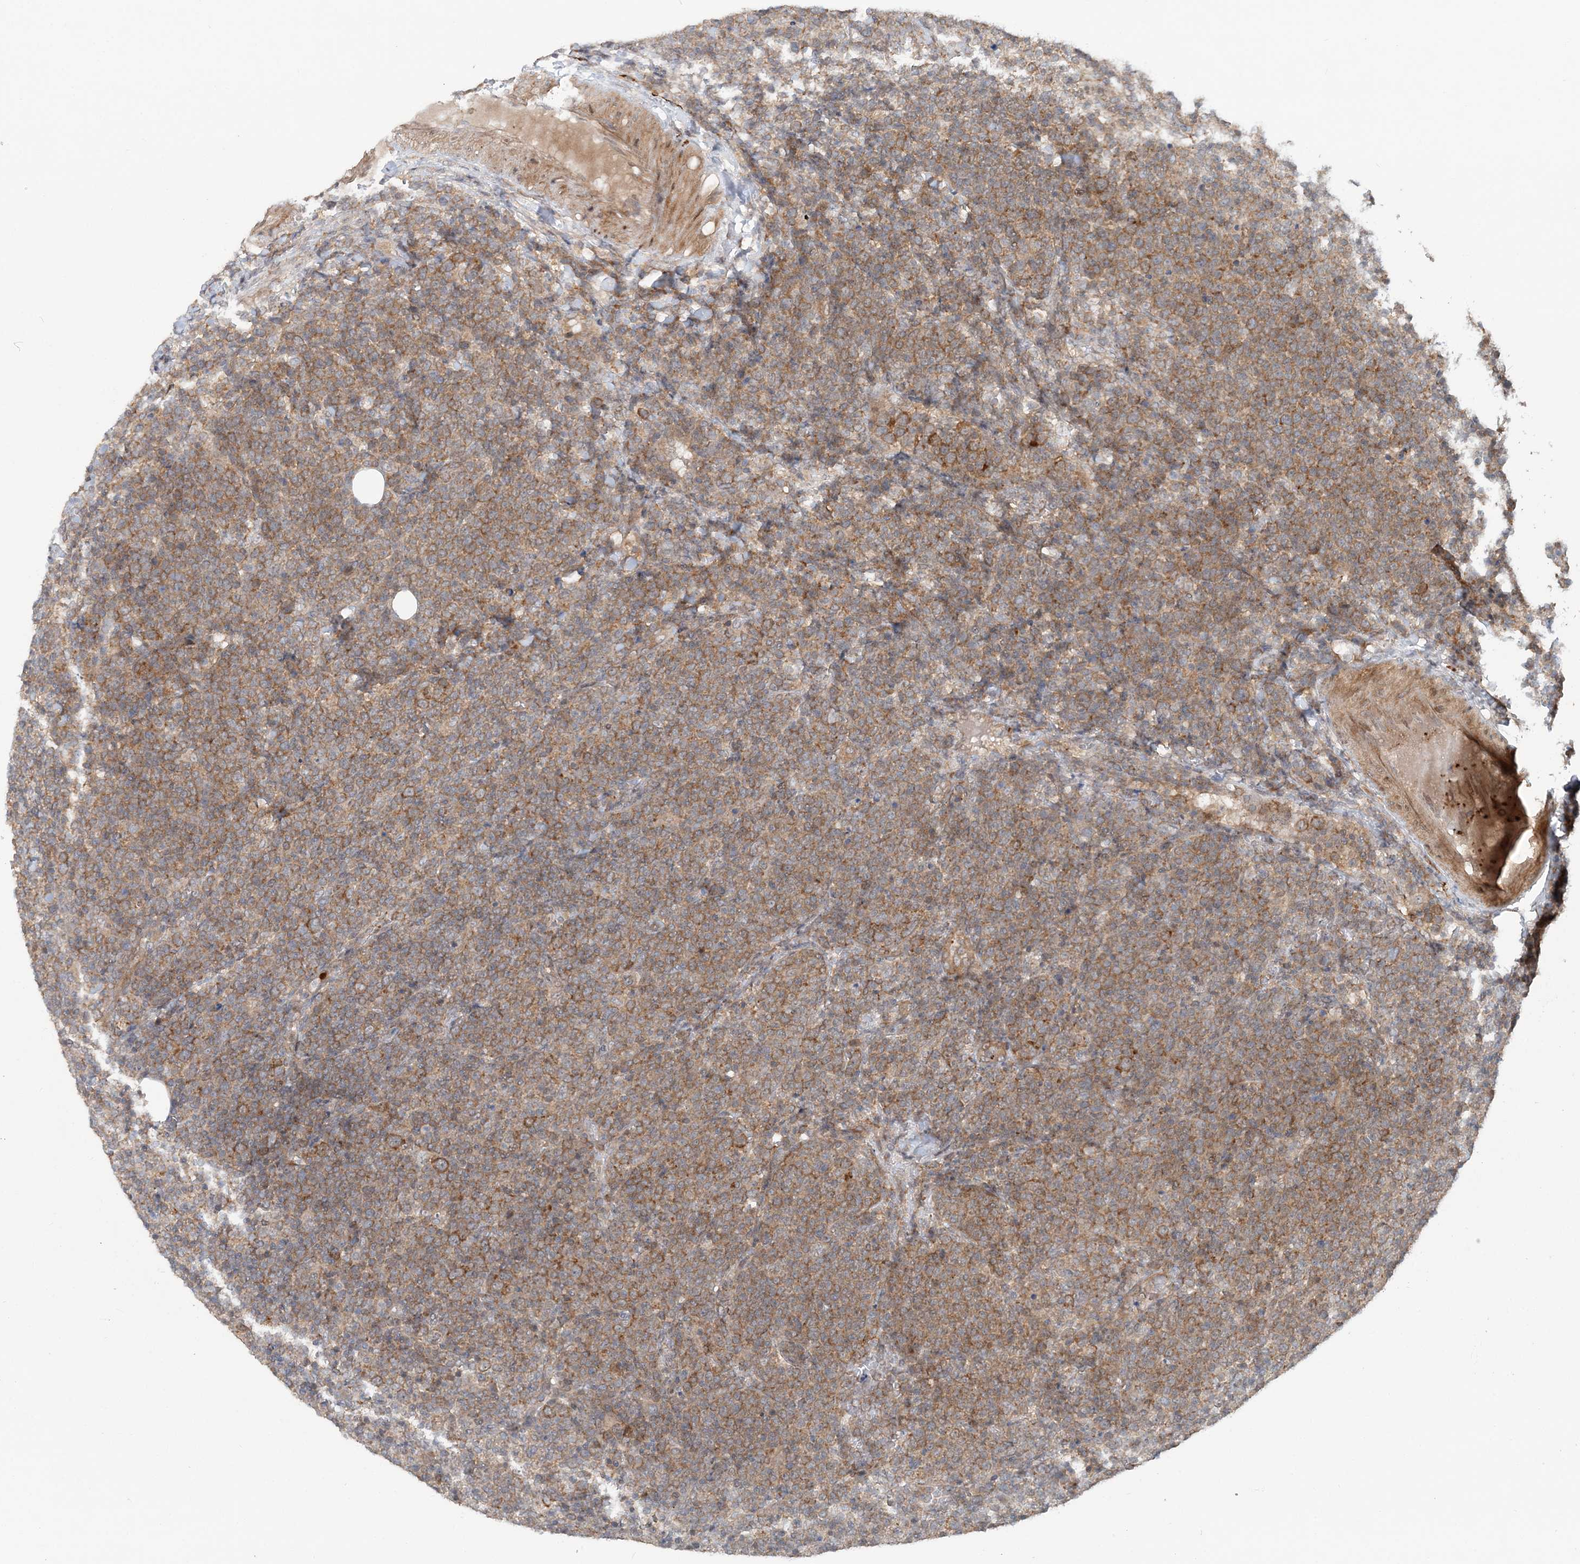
{"staining": {"intensity": "moderate", "quantity": ">75%", "location": "cytoplasmic/membranous"}, "tissue": "lymphoma", "cell_type": "Tumor cells", "image_type": "cancer", "snomed": [{"axis": "morphology", "description": "Malignant lymphoma, non-Hodgkin's type, High grade"}, {"axis": "topography", "description": "Lymph node"}], "caption": "An IHC micrograph of tumor tissue is shown. Protein staining in brown shows moderate cytoplasmic/membranous positivity in high-grade malignant lymphoma, non-Hodgkin's type within tumor cells.", "gene": "GEMIN5", "patient": {"sex": "male", "age": 61}}